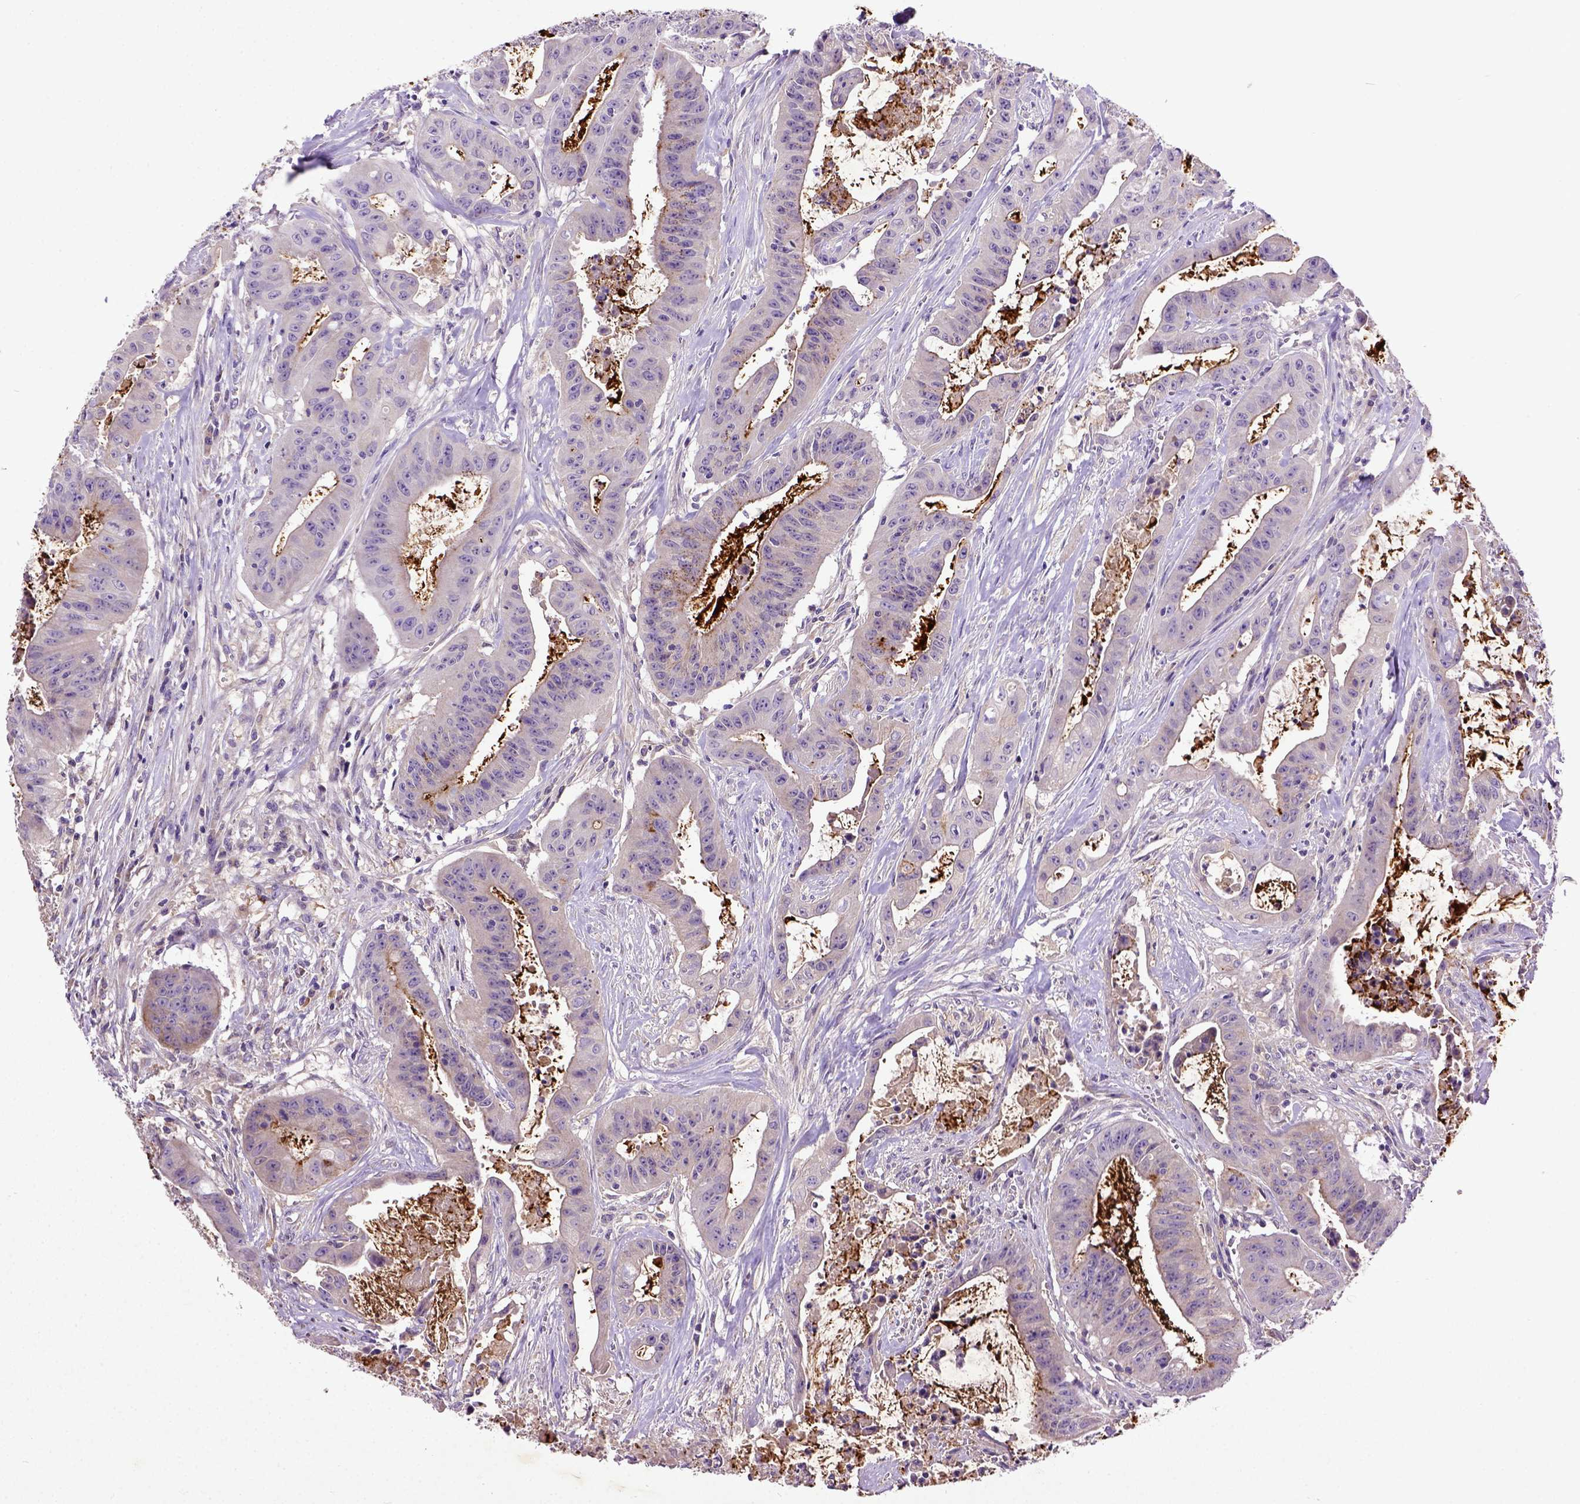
{"staining": {"intensity": "negative", "quantity": "none", "location": "none"}, "tissue": "colorectal cancer", "cell_type": "Tumor cells", "image_type": "cancer", "snomed": [{"axis": "morphology", "description": "Adenocarcinoma, NOS"}, {"axis": "topography", "description": "Colon"}], "caption": "Colorectal cancer stained for a protein using immunohistochemistry (IHC) shows no expression tumor cells.", "gene": "DEPDC1B", "patient": {"sex": "male", "age": 33}}